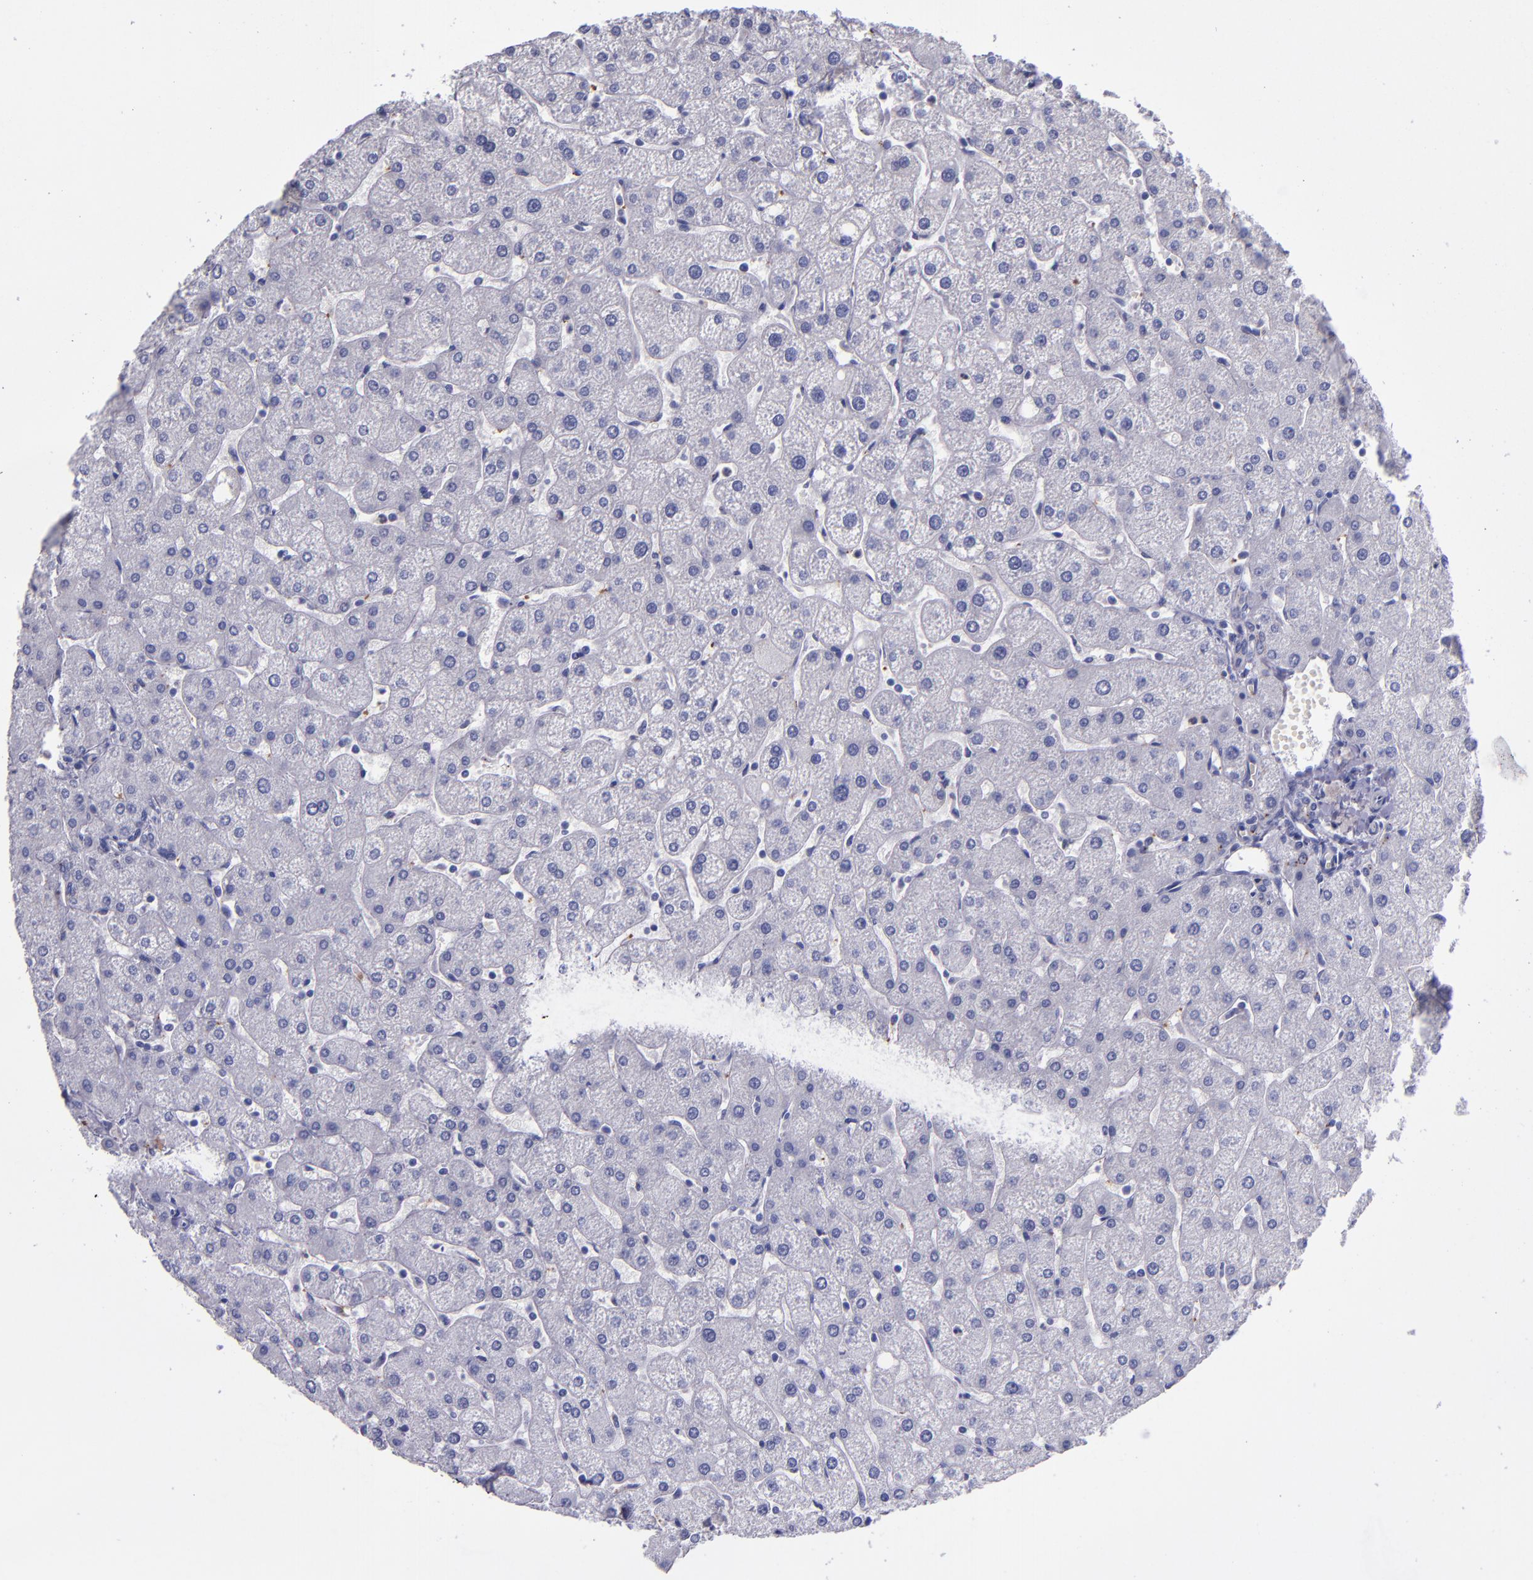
{"staining": {"intensity": "negative", "quantity": "none", "location": "none"}, "tissue": "liver", "cell_type": "Cholangiocytes", "image_type": "normal", "snomed": [{"axis": "morphology", "description": "Normal tissue, NOS"}, {"axis": "topography", "description": "Liver"}], "caption": "Cholangiocytes are negative for protein expression in normal human liver. (DAB (3,3'-diaminobenzidine) IHC visualized using brightfield microscopy, high magnification).", "gene": "RAB41", "patient": {"sex": "male", "age": 67}}